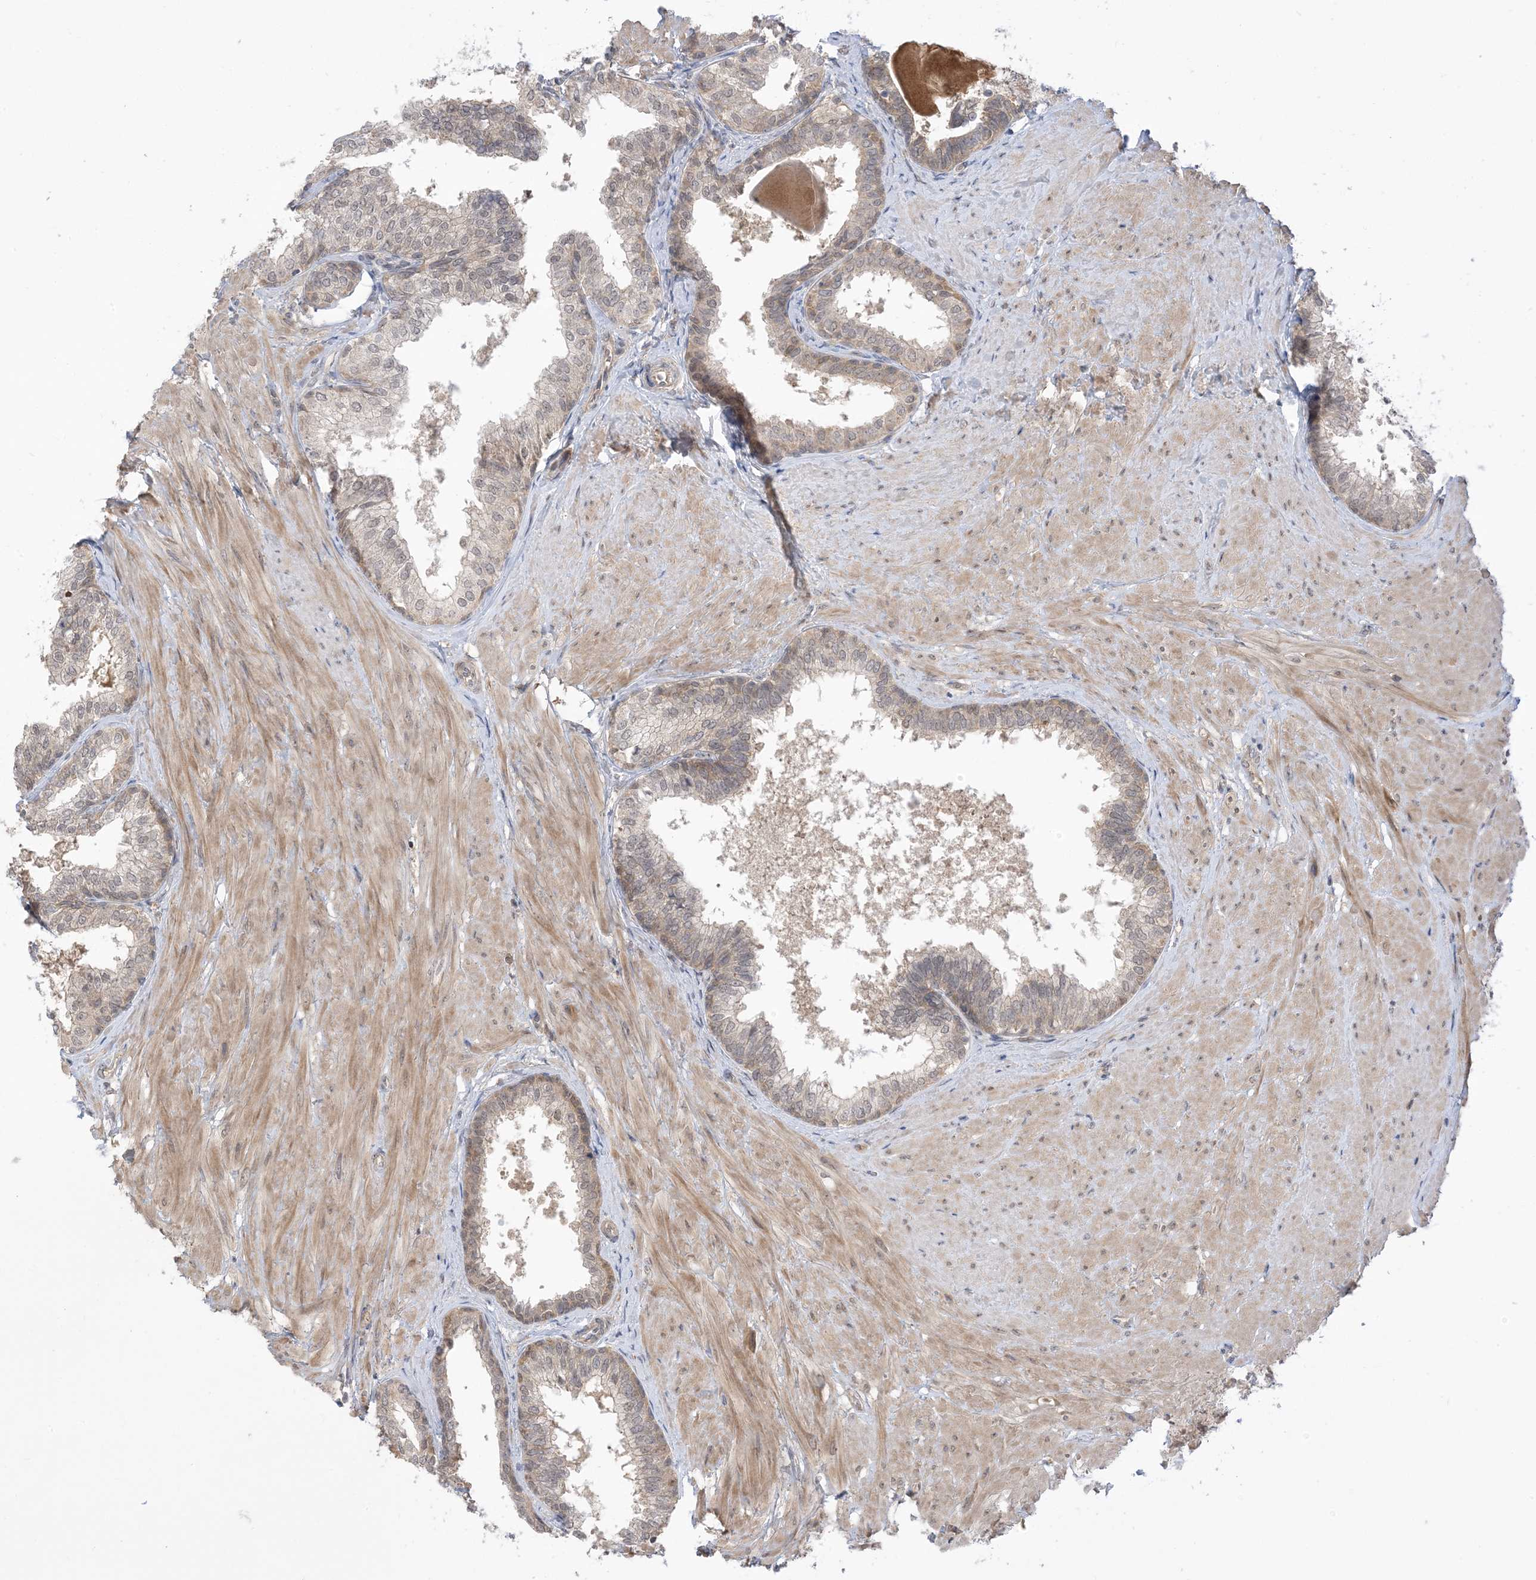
{"staining": {"intensity": "moderate", "quantity": "25%-75%", "location": "cytoplasmic/membranous"}, "tissue": "prostate", "cell_type": "Glandular cells", "image_type": "normal", "snomed": [{"axis": "morphology", "description": "Normal tissue, NOS"}, {"axis": "topography", "description": "Prostate"}], "caption": "Immunohistochemical staining of unremarkable prostate displays 25%-75% levels of moderate cytoplasmic/membranous protein expression in about 25%-75% of glandular cells.", "gene": "WDR26", "patient": {"sex": "male", "age": 48}}